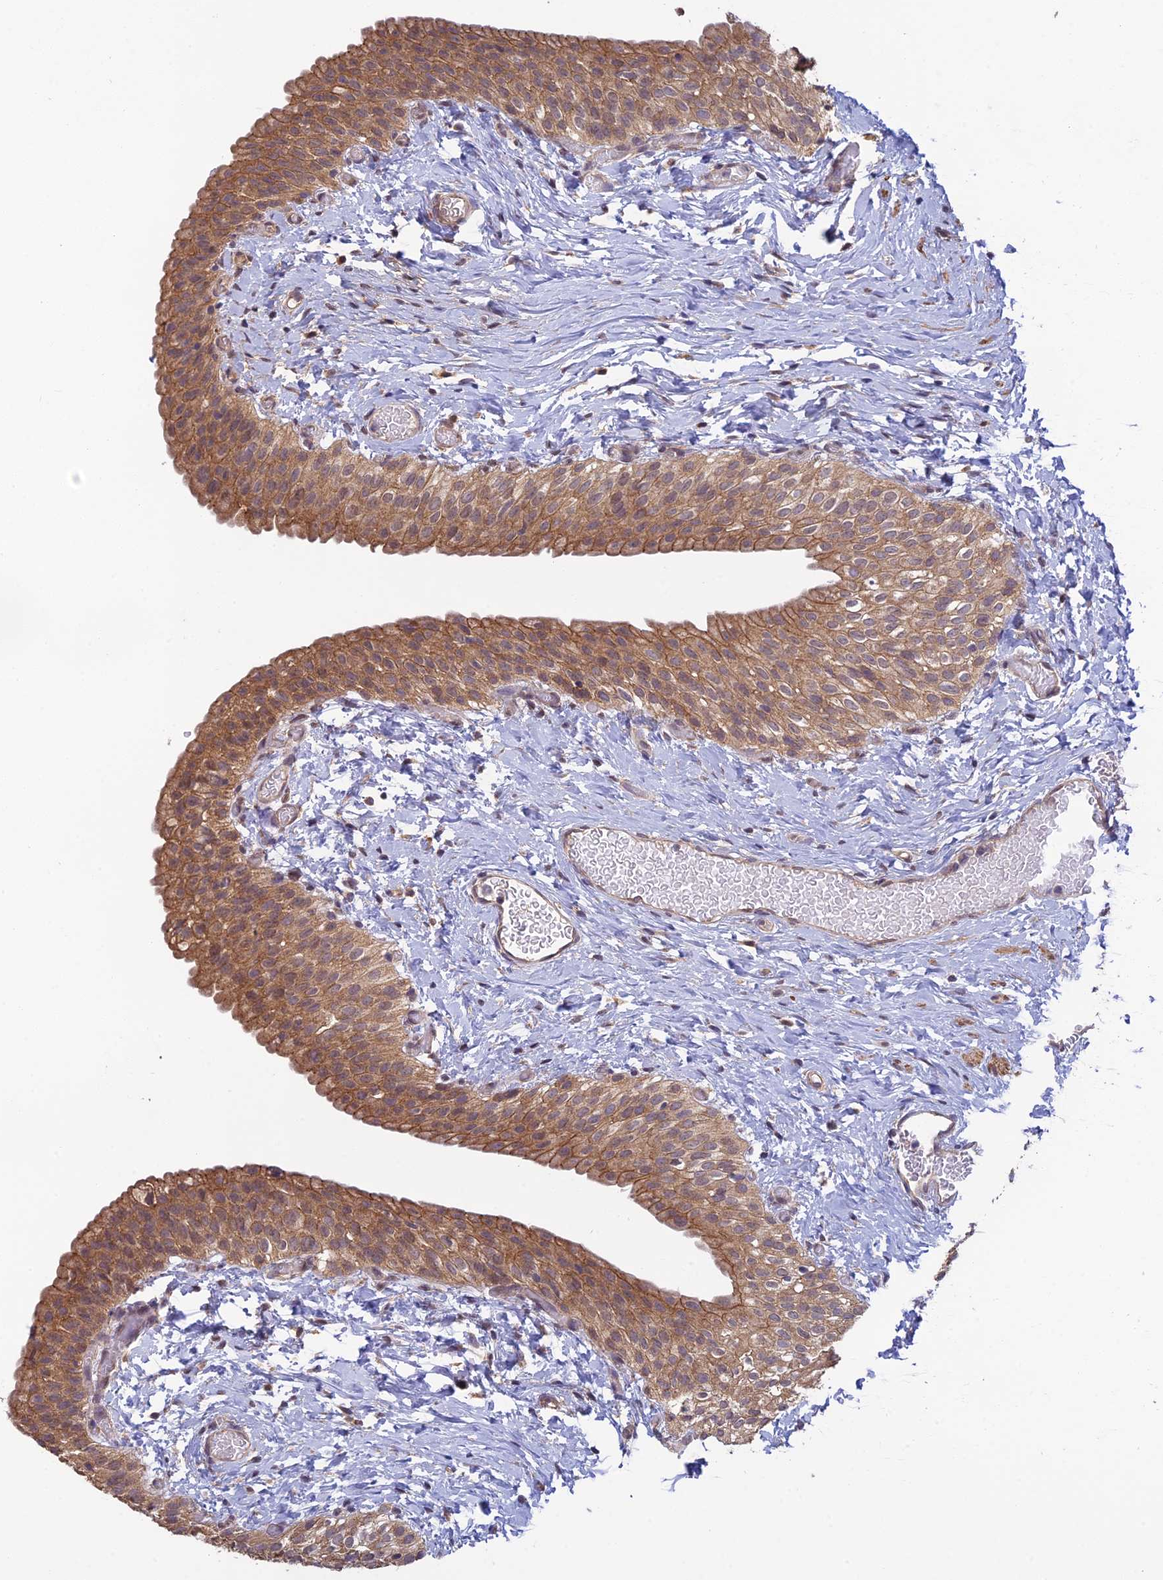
{"staining": {"intensity": "moderate", "quantity": ">75%", "location": "cytoplasmic/membranous"}, "tissue": "urinary bladder", "cell_type": "Urothelial cells", "image_type": "normal", "snomed": [{"axis": "morphology", "description": "Normal tissue, NOS"}, {"axis": "topography", "description": "Urinary bladder"}], "caption": "Benign urinary bladder exhibits moderate cytoplasmic/membranous positivity in approximately >75% of urothelial cells, visualized by immunohistochemistry. (DAB IHC with brightfield microscopy, high magnification).", "gene": "MRNIP", "patient": {"sex": "male", "age": 1}}